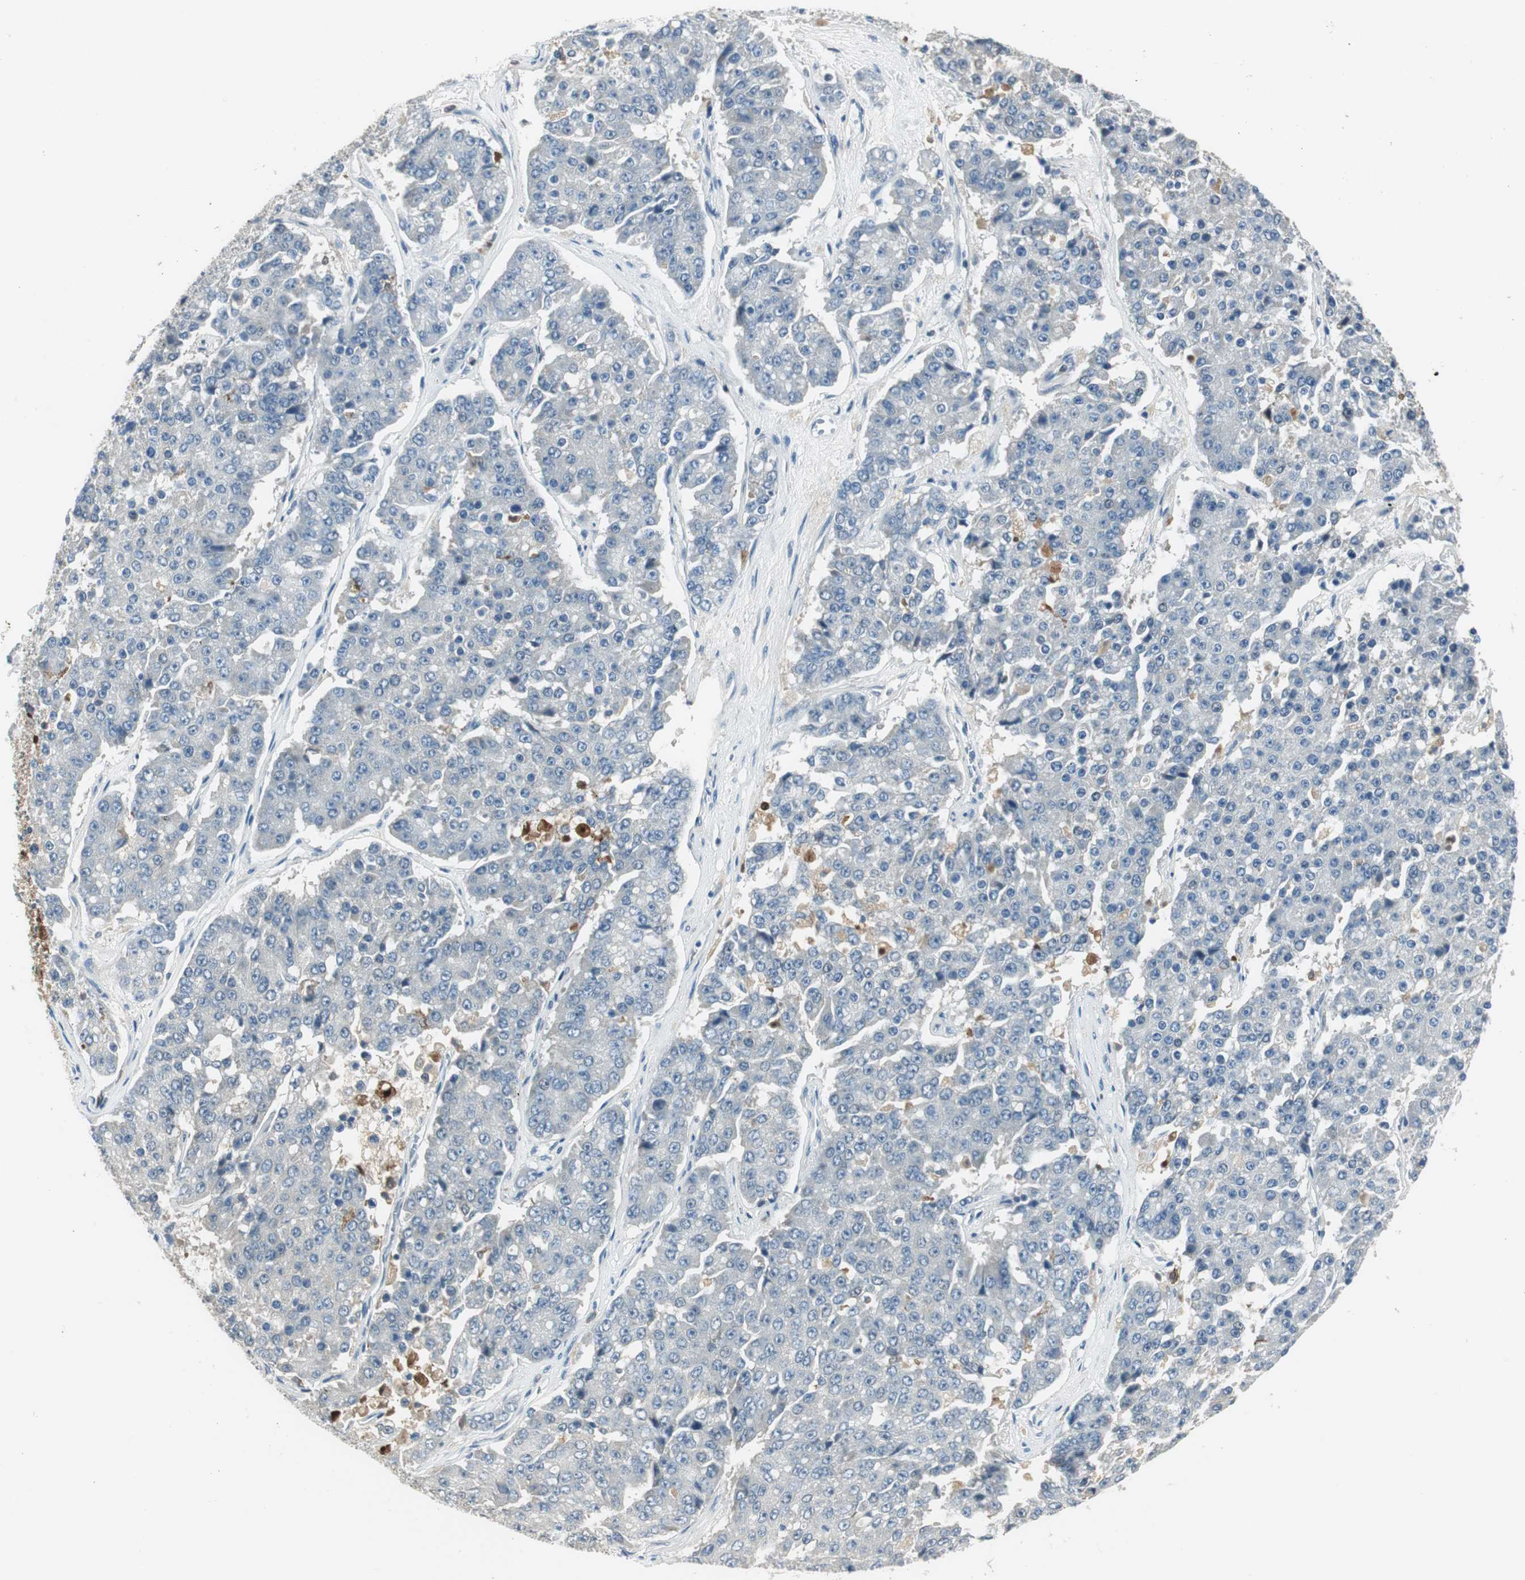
{"staining": {"intensity": "negative", "quantity": "none", "location": "none"}, "tissue": "pancreatic cancer", "cell_type": "Tumor cells", "image_type": "cancer", "snomed": [{"axis": "morphology", "description": "Adenocarcinoma, NOS"}, {"axis": "topography", "description": "Pancreas"}], "caption": "Protein analysis of pancreatic cancer demonstrates no significant staining in tumor cells.", "gene": "MSTO1", "patient": {"sex": "male", "age": 50}}